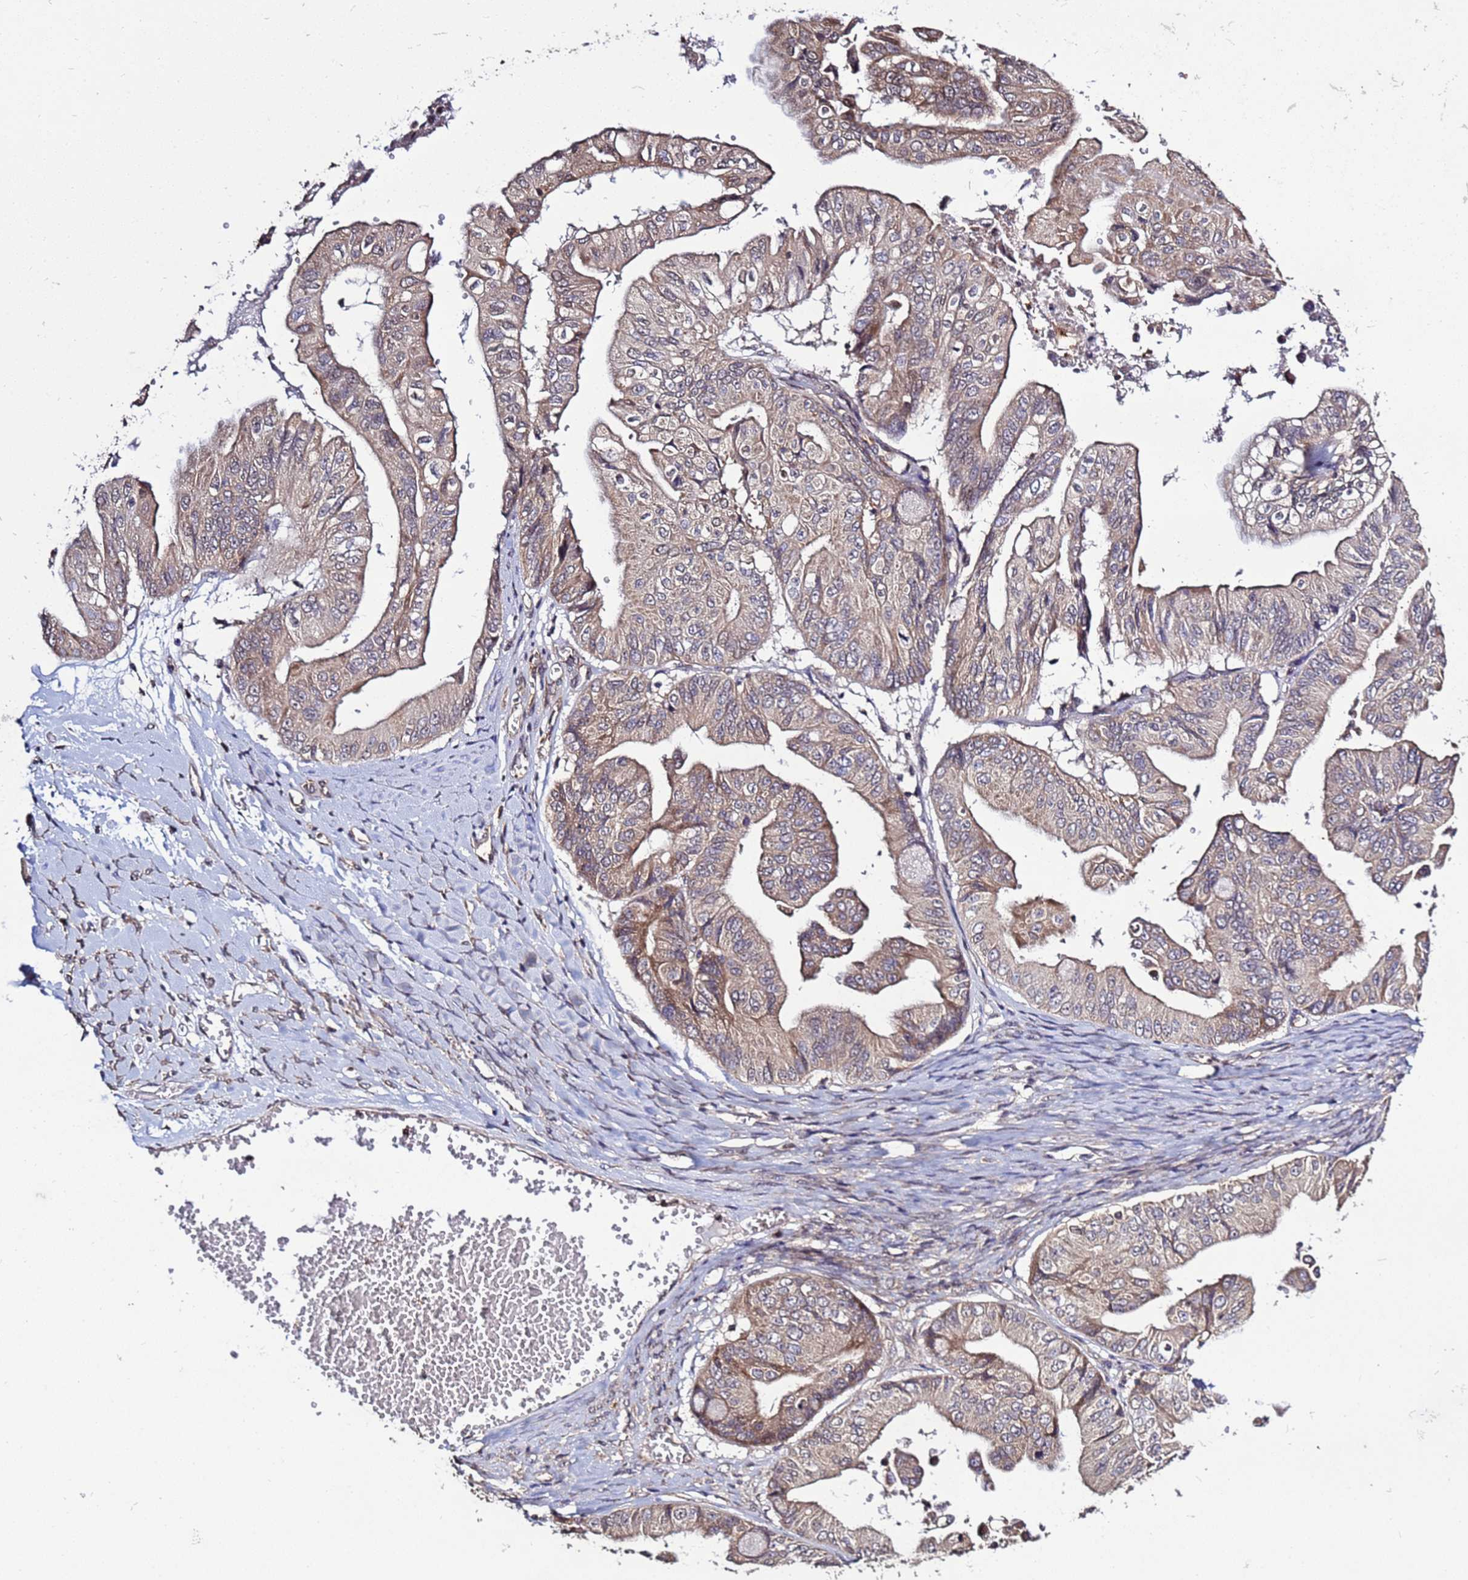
{"staining": {"intensity": "weak", "quantity": ">75%", "location": "cytoplasmic/membranous"}, "tissue": "ovarian cancer", "cell_type": "Tumor cells", "image_type": "cancer", "snomed": [{"axis": "morphology", "description": "Cystadenocarcinoma, mucinous, NOS"}, {"axis": "topography", "description": "Ovary"}], "caption": "Protein analysis of mucinous cystadenocarcinoma (ovarian) tissue shows weak cytoplasmic/membranous staining in about >75% of tumor cells.", "gene": "P2RX7", "patient": {"sex": "female", "age": 61}}